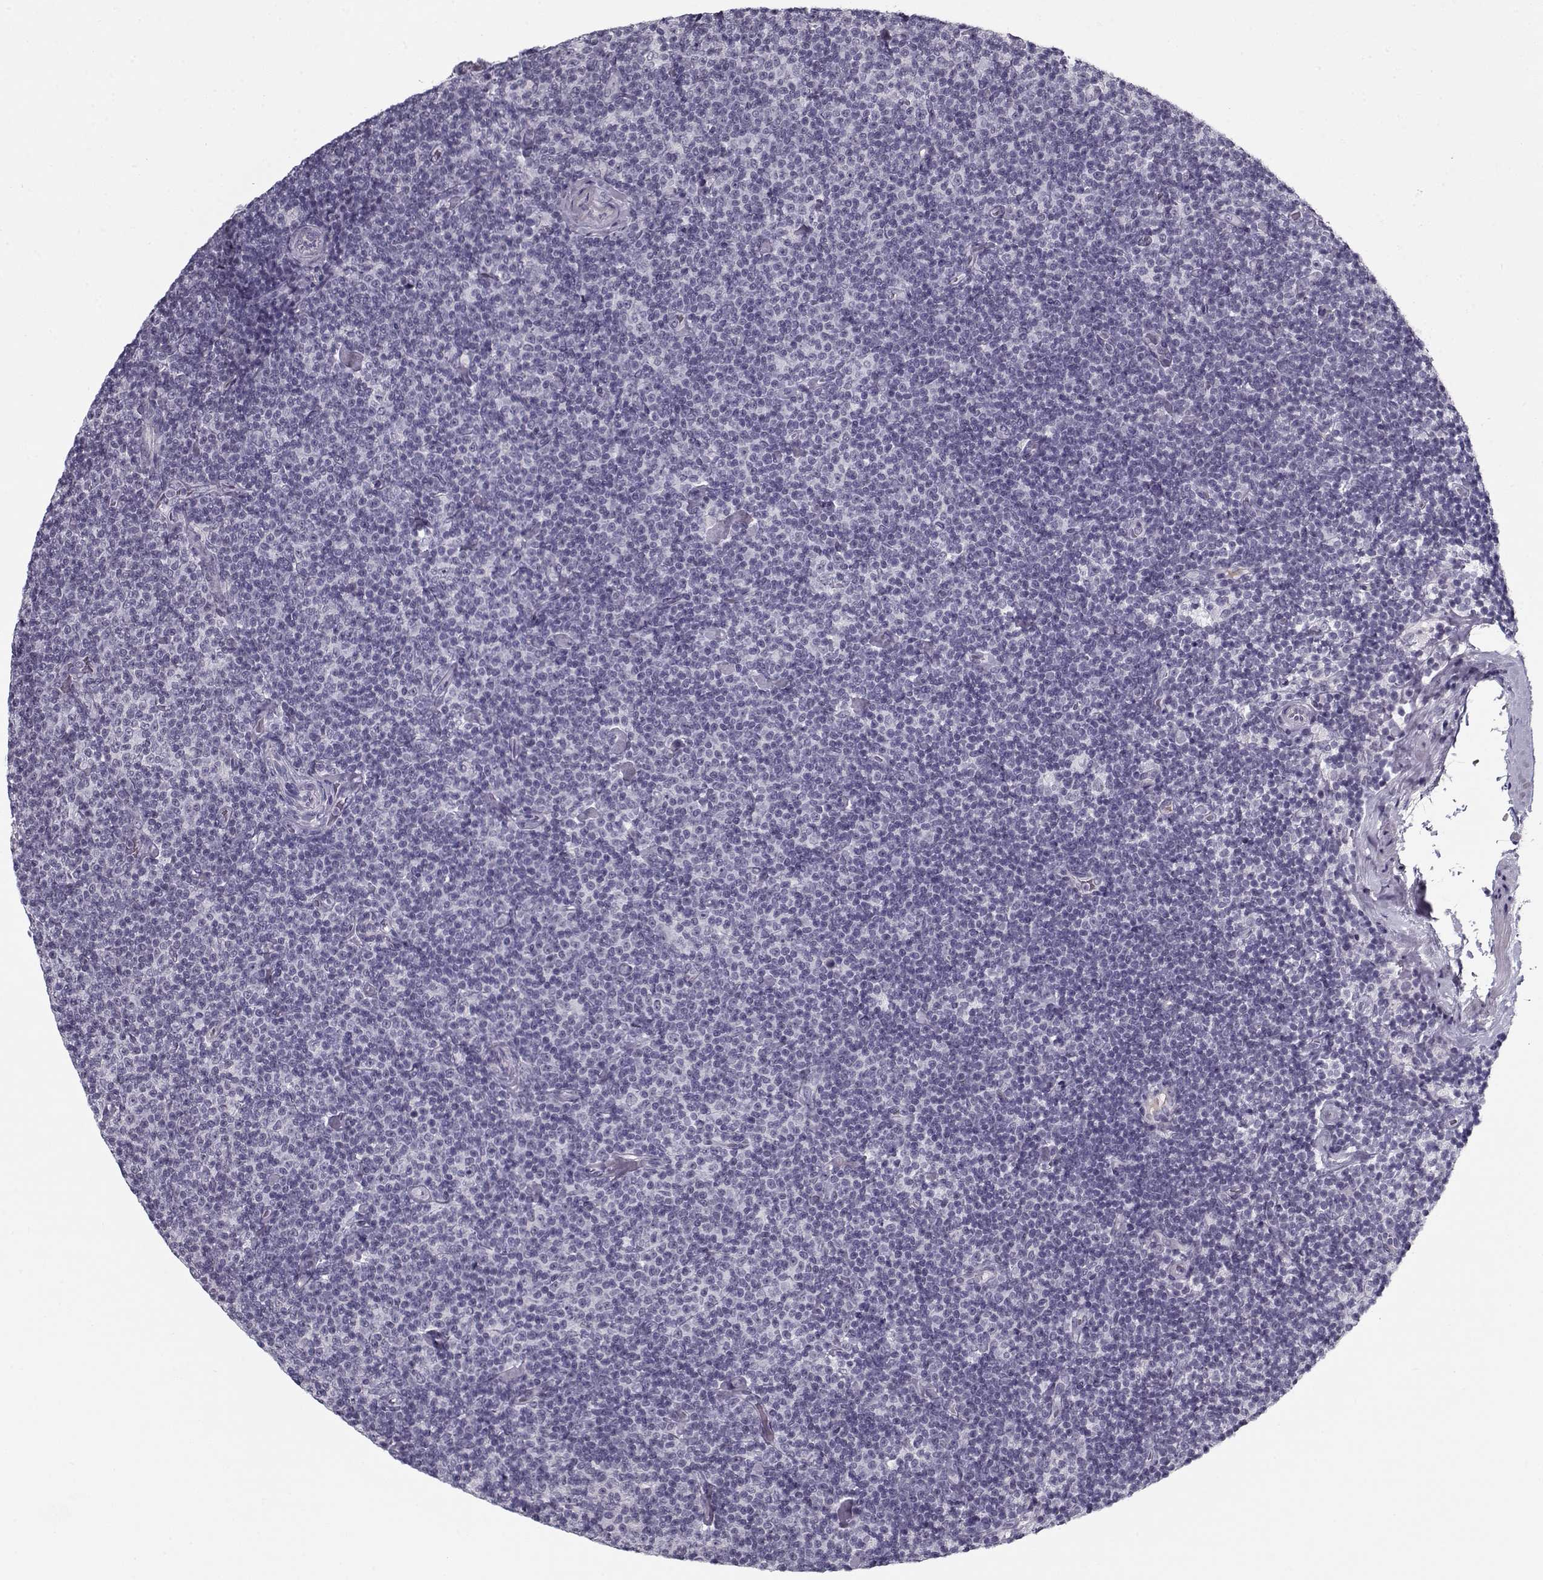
{"staining": {"intensity": "negative", "quantity": "none", "location": "none"}, "tissue": "lymphoma", "cell_type": "Tumor cells", "image_type": "cancer", "snomed": [{"axis": "morphology", "description": "Malignant lymphoma, non-Hodgkin's type, Low grade"}, {"axis": "topography", "description": "Lymph node"}], "caption": "High power microscopy micrograph of an immunohistochemistry histopathology image of lymphoma, revealing no significant expression in tumor cells.", "gene": "SPACA9", "patient": {"sex": "male", "age": 81}}